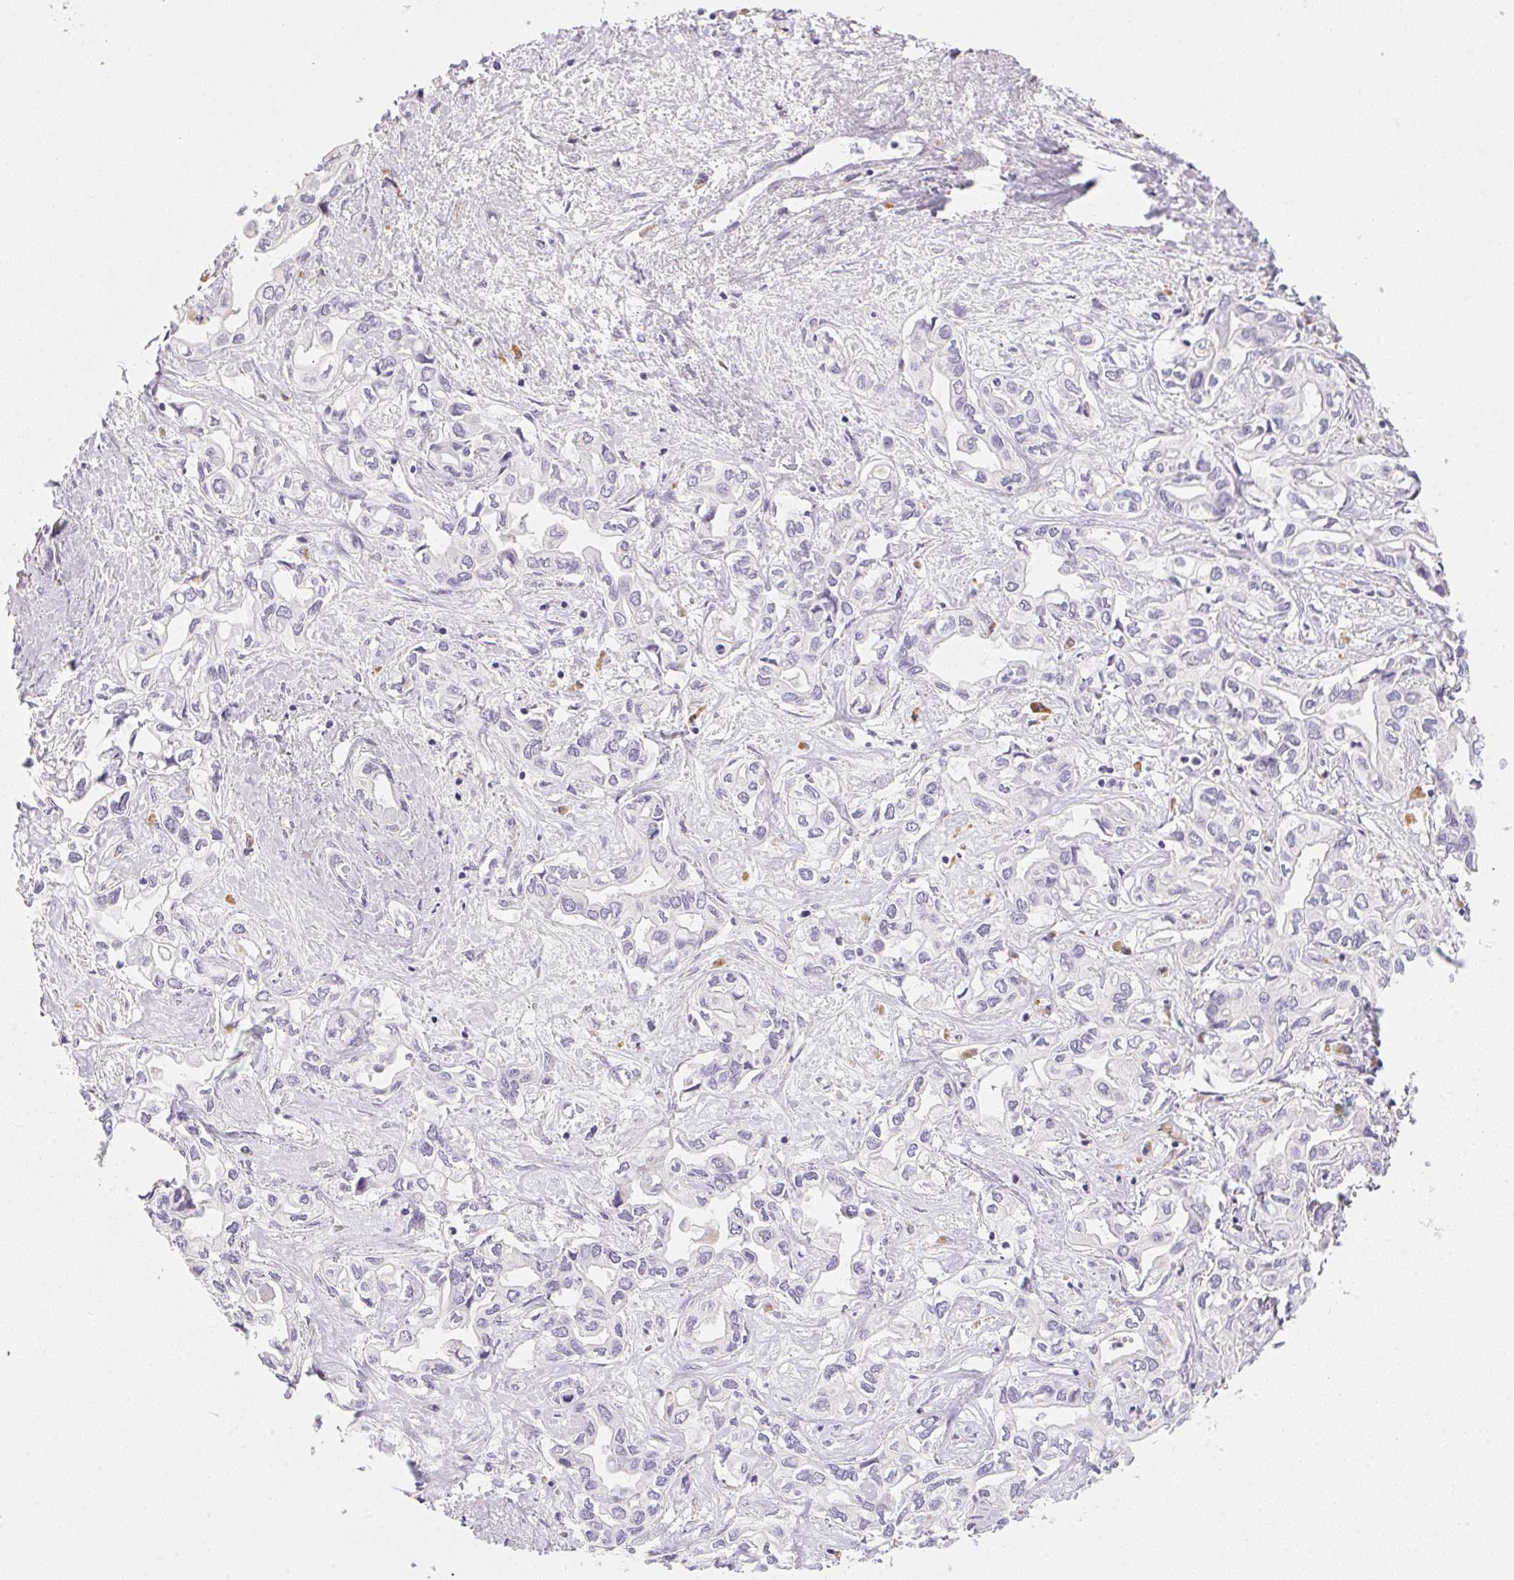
{"staining": {"intensity": "negative", "quantity": "none", "location": "none"}, "tissue": "liver cancer", "cell_type": "Tumor cells", "image_type": "cancer", "snomed": [{"axis": "morphology", "description": "Cholangiocarcinoma"}, {"axis": "topography", "description": "Liver"}], "caption": "DAB immunohistochemical staining of human cholangiocarcinoma (liver) reveals no significant expression in tumor cells.", "gene": "ACP3", "patient": {"sex": "female", "age": 64}}